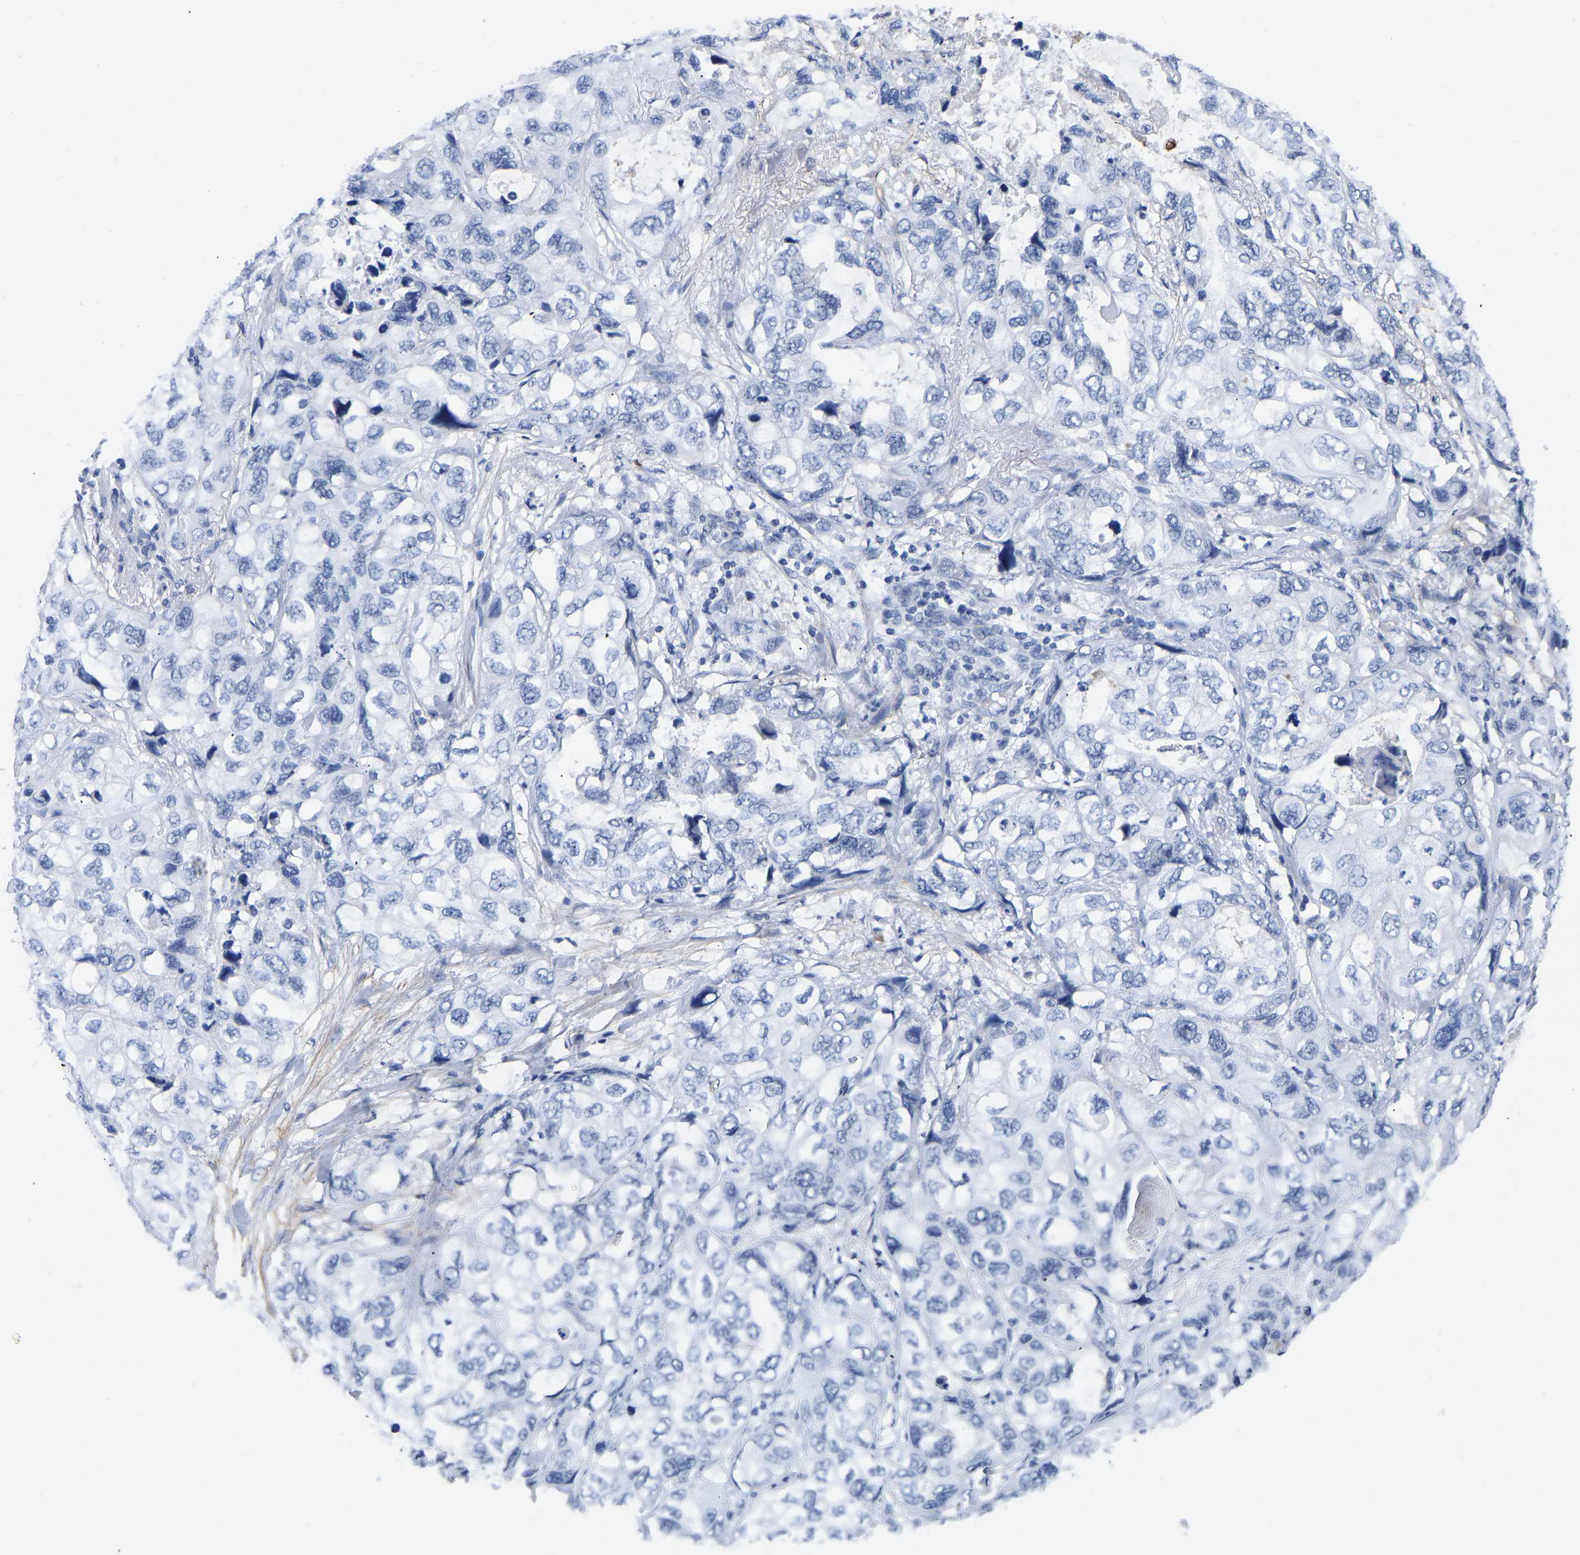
{"staining": {"intensity": "negative", "quantity": "none", "location": "none"}, "tissue": "lung cancer", "cell_type": "Tumor cells", "image_type": "cancer", "snomed": [{"axis": "morphology", "description": "Squamous cell carcinoma, NOS"}, {"axis": "topography", "description": "Lung"}], "caption": "Tumor cells are negative for protein expression in human lung cancer (squamous cell carcinoma).", "gene": "GPA33", "patient": {"sex": "female", "age": 73}}